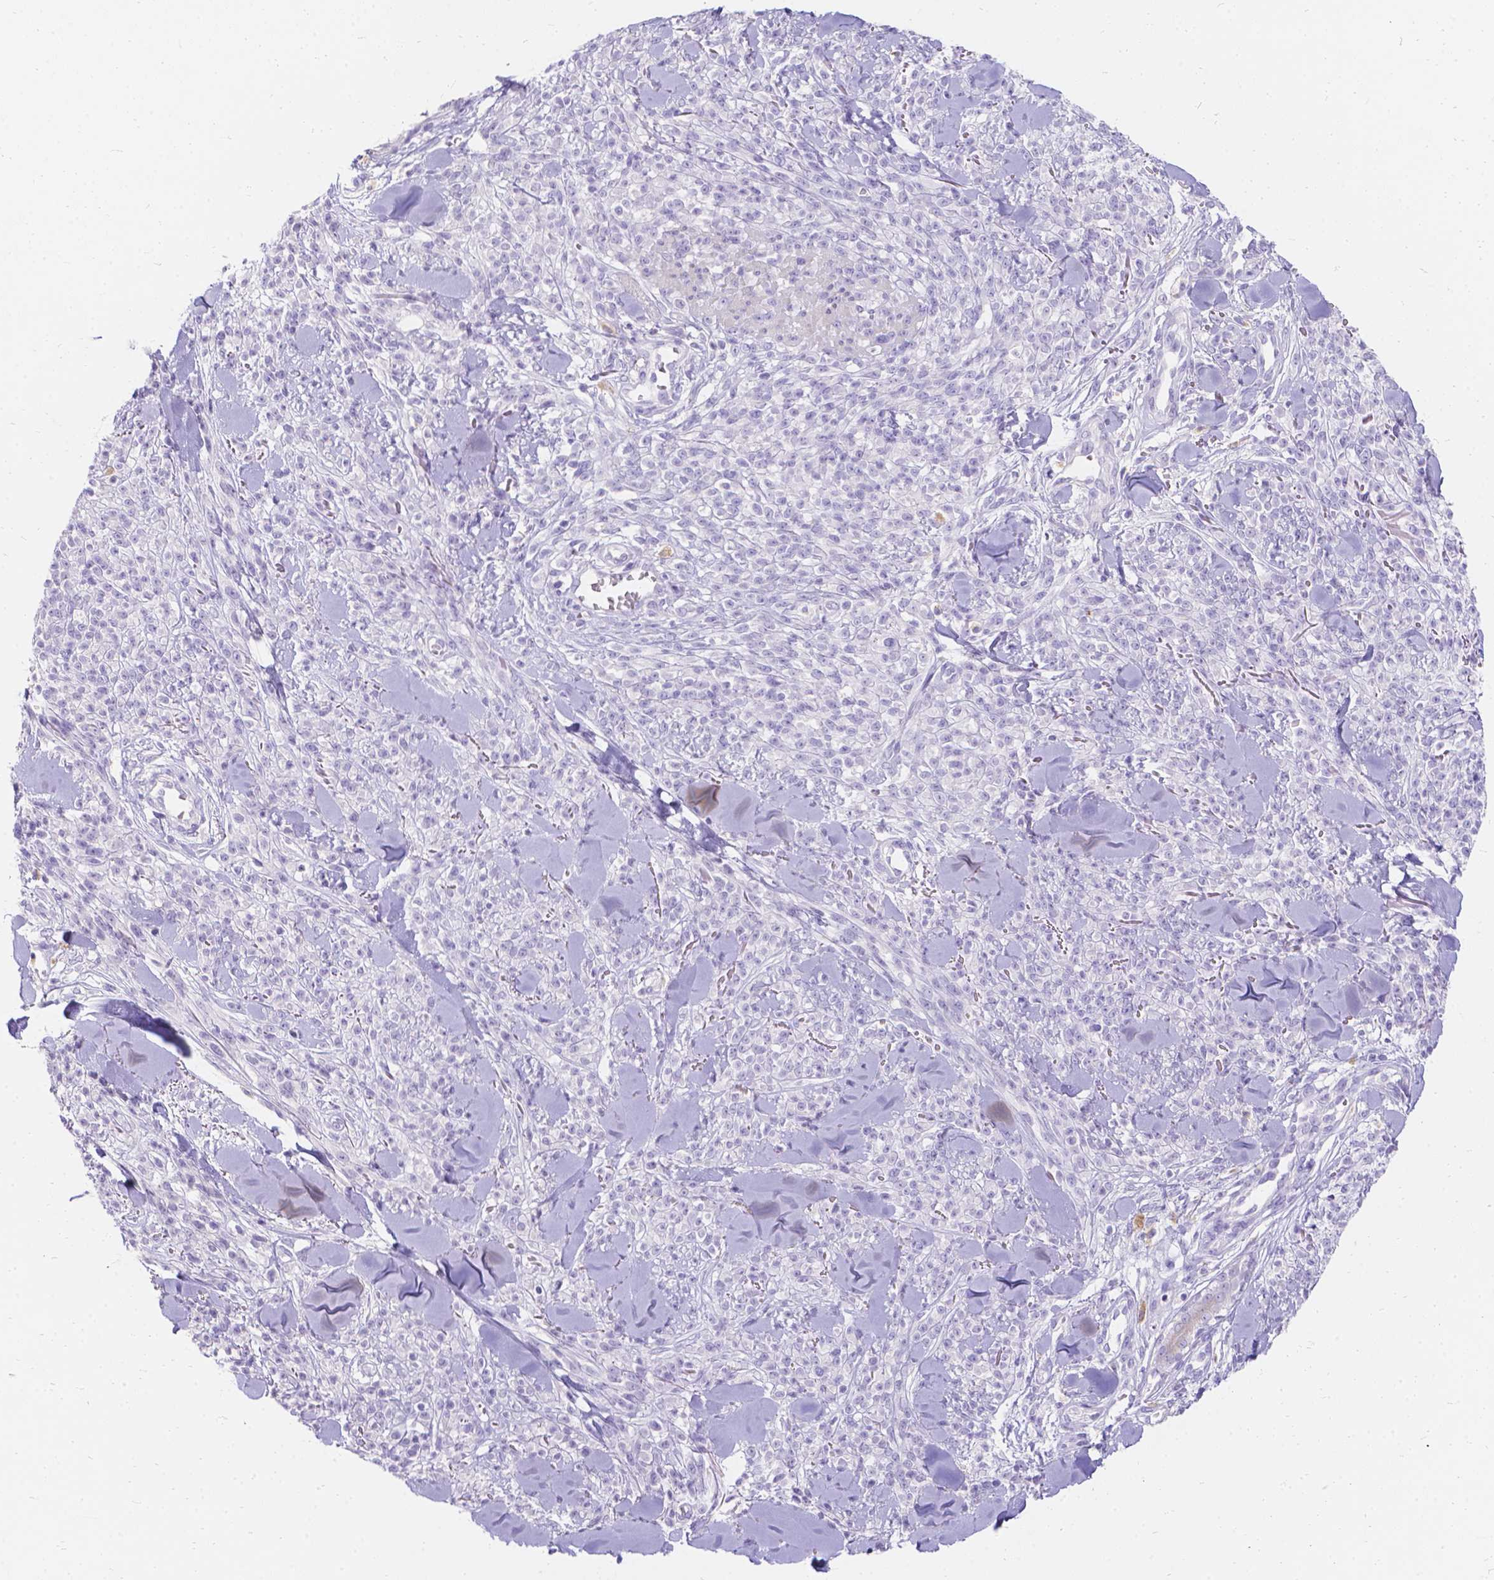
{"staining": {"intensity": "negative", "quantity": "none", "location": "none"}, "tissue": "melanoma", "cell_type": "Tumor cells", "image_type": "cancer", "snomed": [{"axis": "morphology", "description": "Malignant melanoma, NOS"}, {"axis": "topography", "description": "Skin"}, {"axis": "topography", "description": "Skin of trunk"}], "caption": "Melanoma was stained to show a protein in brown. There is no significant staining in tumor cells.", "gene": "GNRHR", "patient": {"sex": "male", "age": 74}}